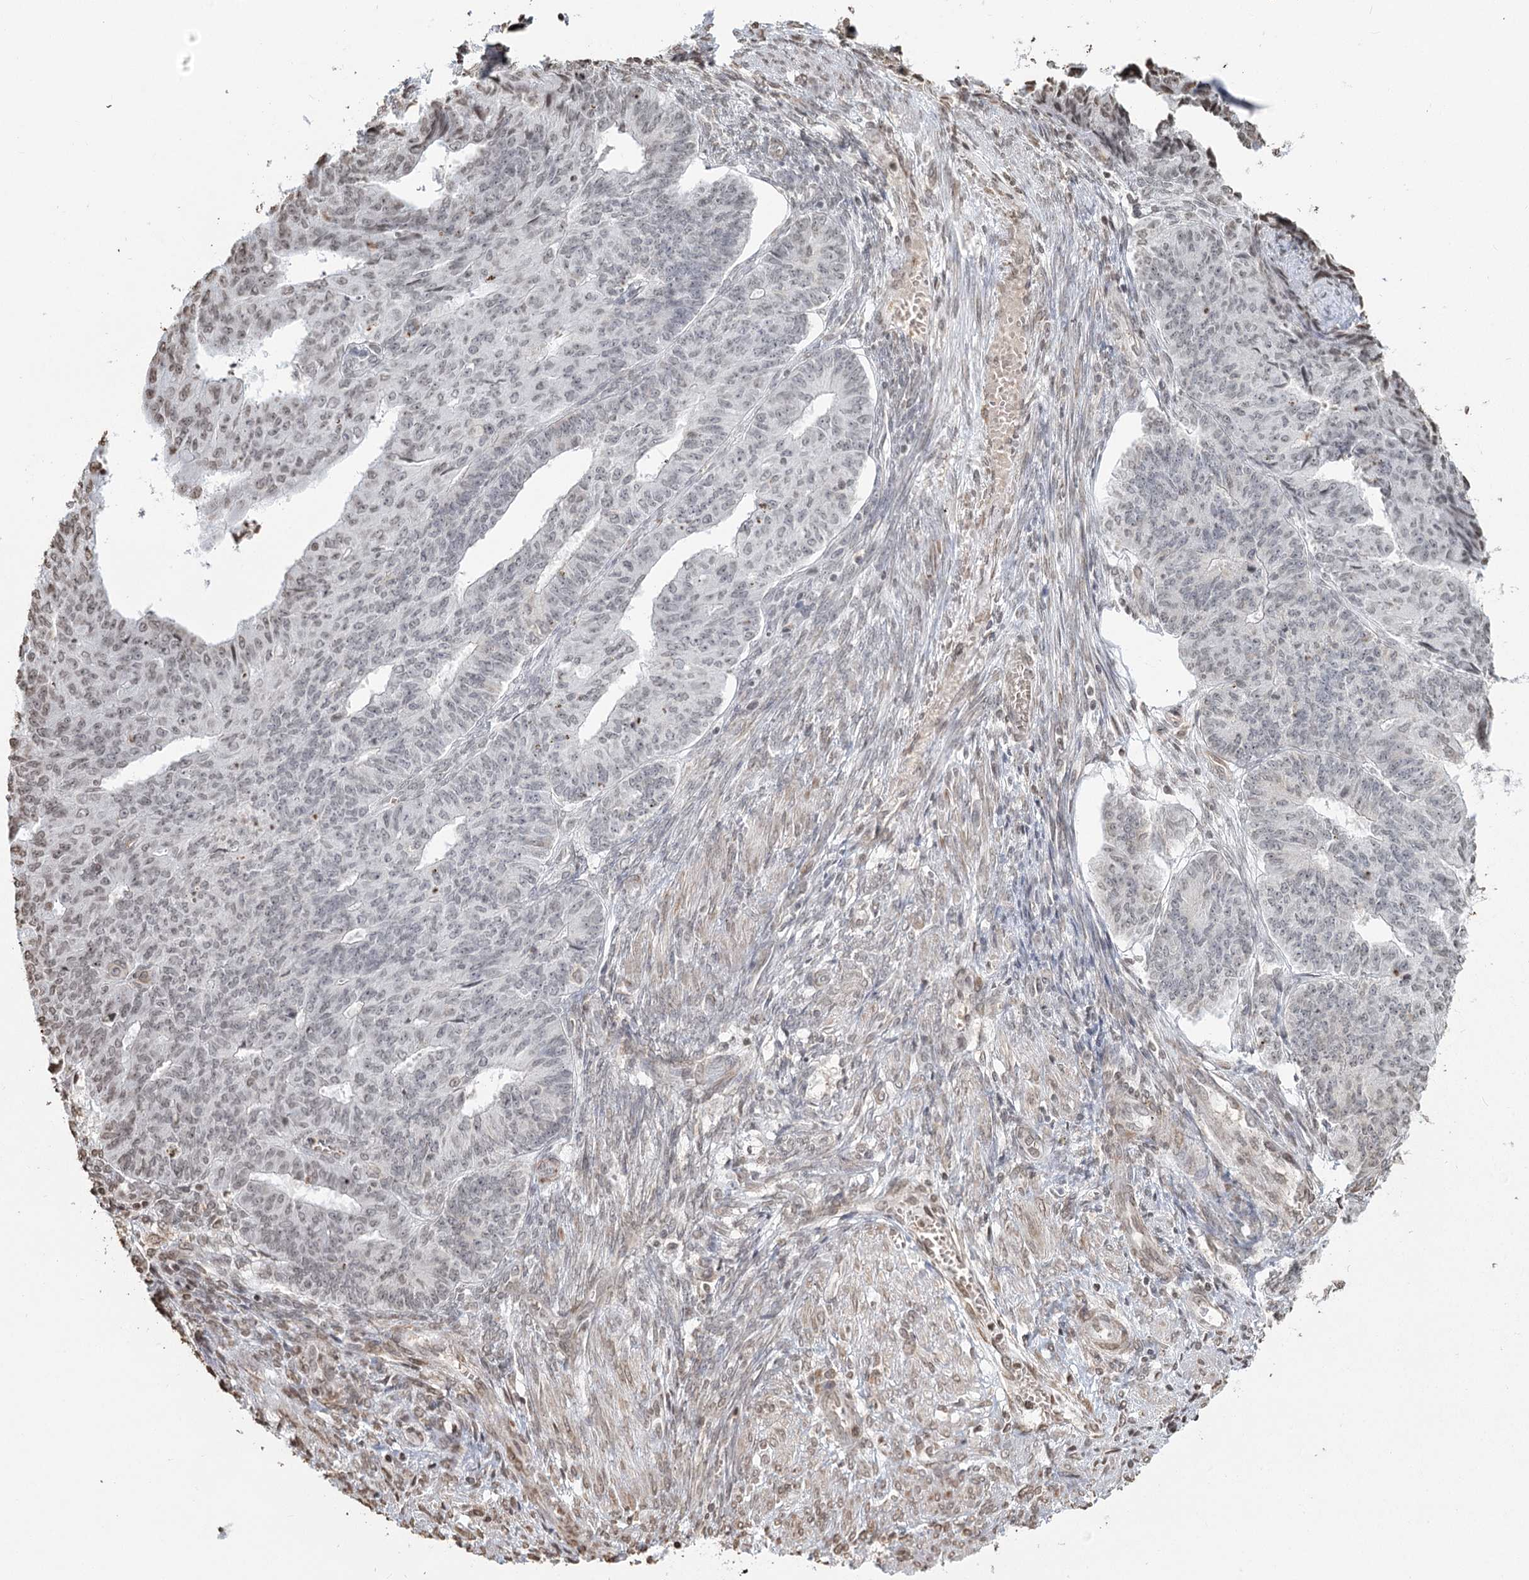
{"staining": {"intensity": "negative", "quantity": "none", "location": "none"}, "tissue": "endometrial cancer", "cell_type": "Tumor cells", "image_type": "cancer", "snomed": [{"axis": "morphology", "description": "Adenocarcinoma, NOS"}, {"axis": "topography", "description": "Endometrium"}], "caption": "Tumor cells are negative for brown protein staining in endometrial cancer (adenocarcinoma).", "gene": "FAM13A", "patient": {"sex": "female", "age": 32}}